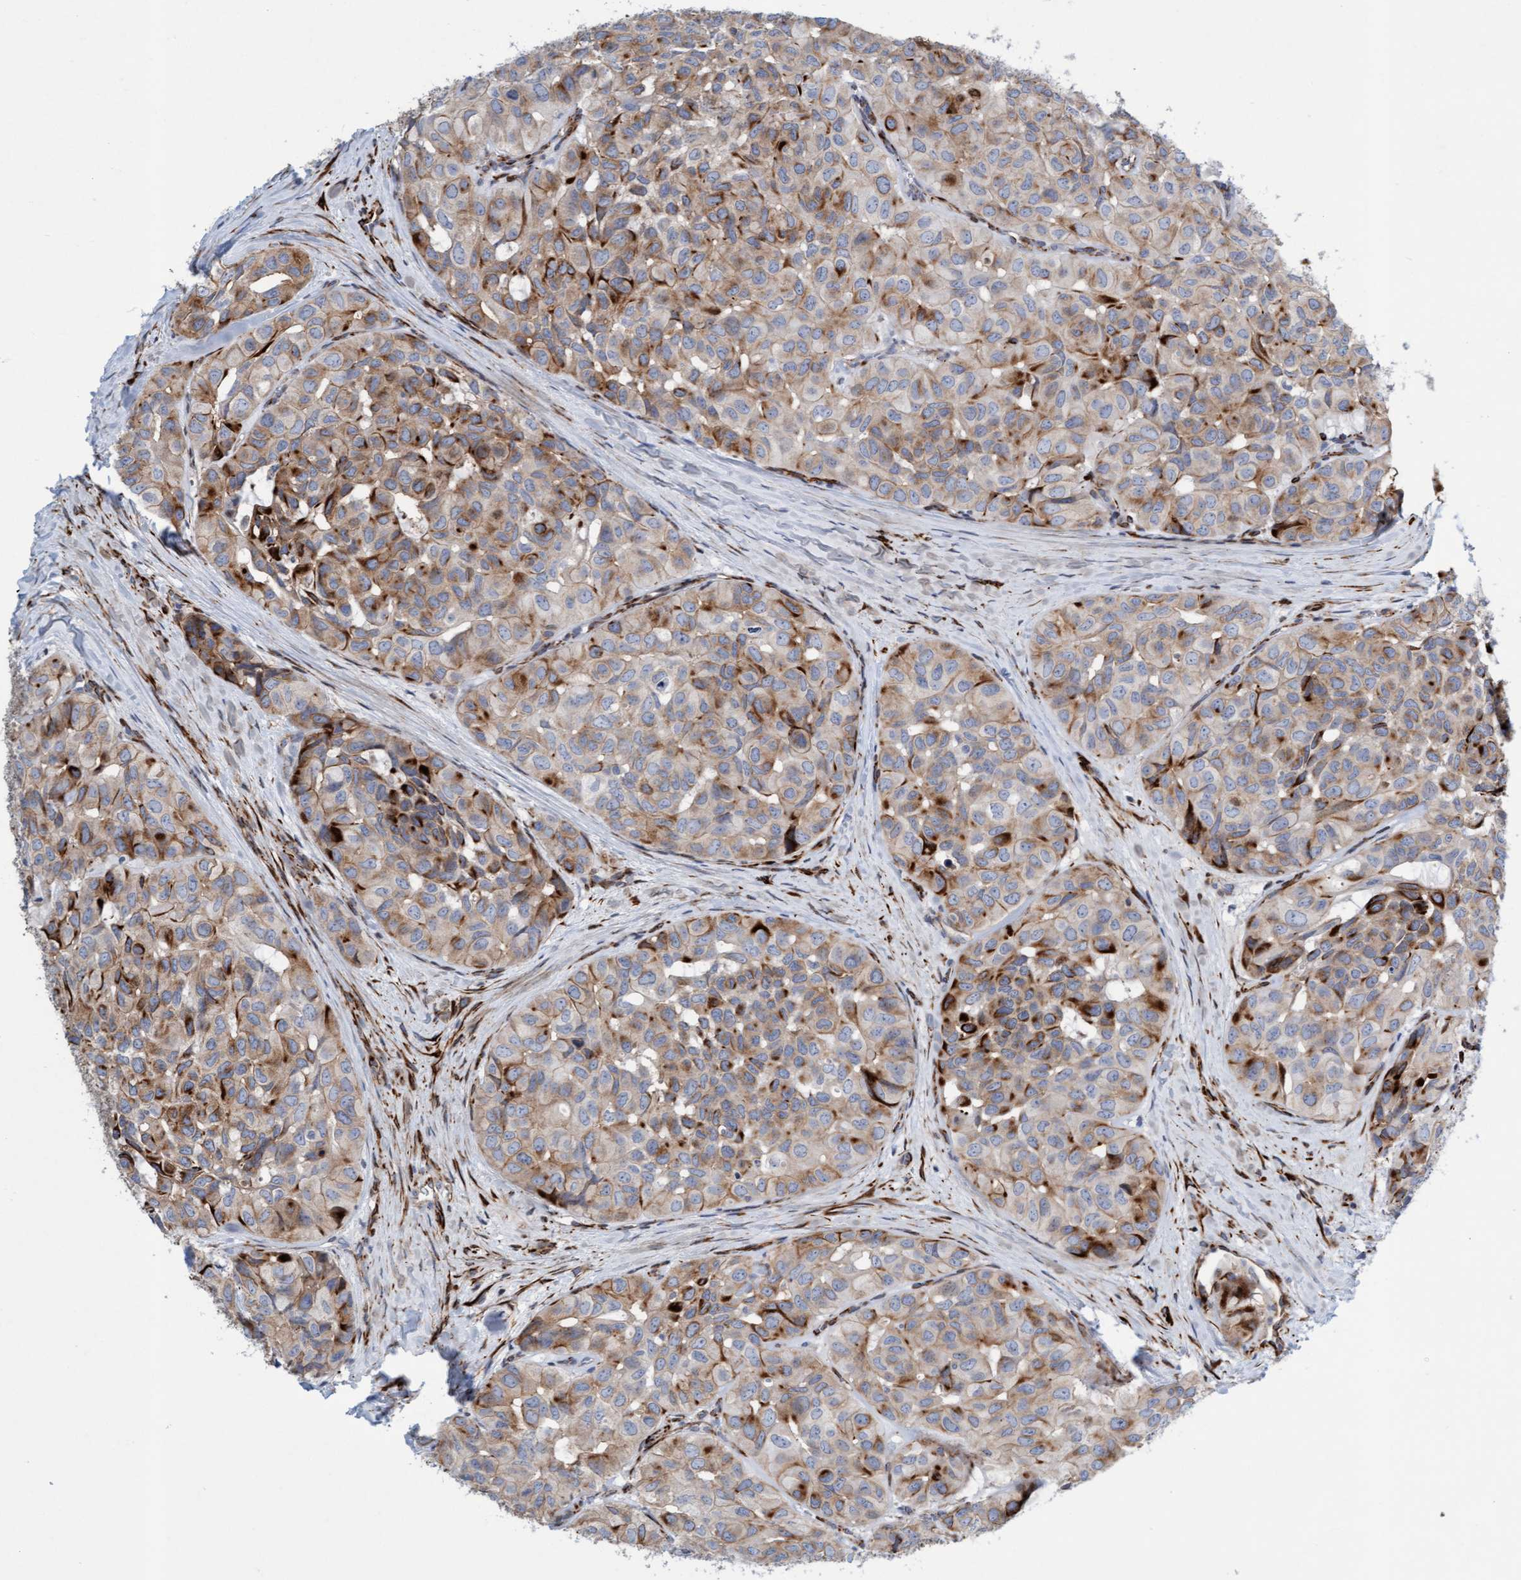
{"staining": {"intensity": "weak", "quantity": "25%-75%", "location": "cytoplasmic/membranous"}, "tissue": "head and neck cancer", "cell_type": "Tumor cells", "image_type": "cancer", "snomed": [{"axis": "morphology", "description": "Adenocarcinoma, NOS"}, {"axis": "topography", "description": "Salivary gland, NOS"}, {"axis": "topography", "description": "Head-Neck"}], "caption": "Adenocarcinoma (head and neck) stained with DAB immunohistochemistry shows low levels of weak cytoplasmic/membranous expression in approximately 25%-75% of tumor cells. Immunohistochemistry stains the protein in brown and the nuclei are stained blue.", "gene": "POLG2", "patient": {"sex": "female", "age": 76}}